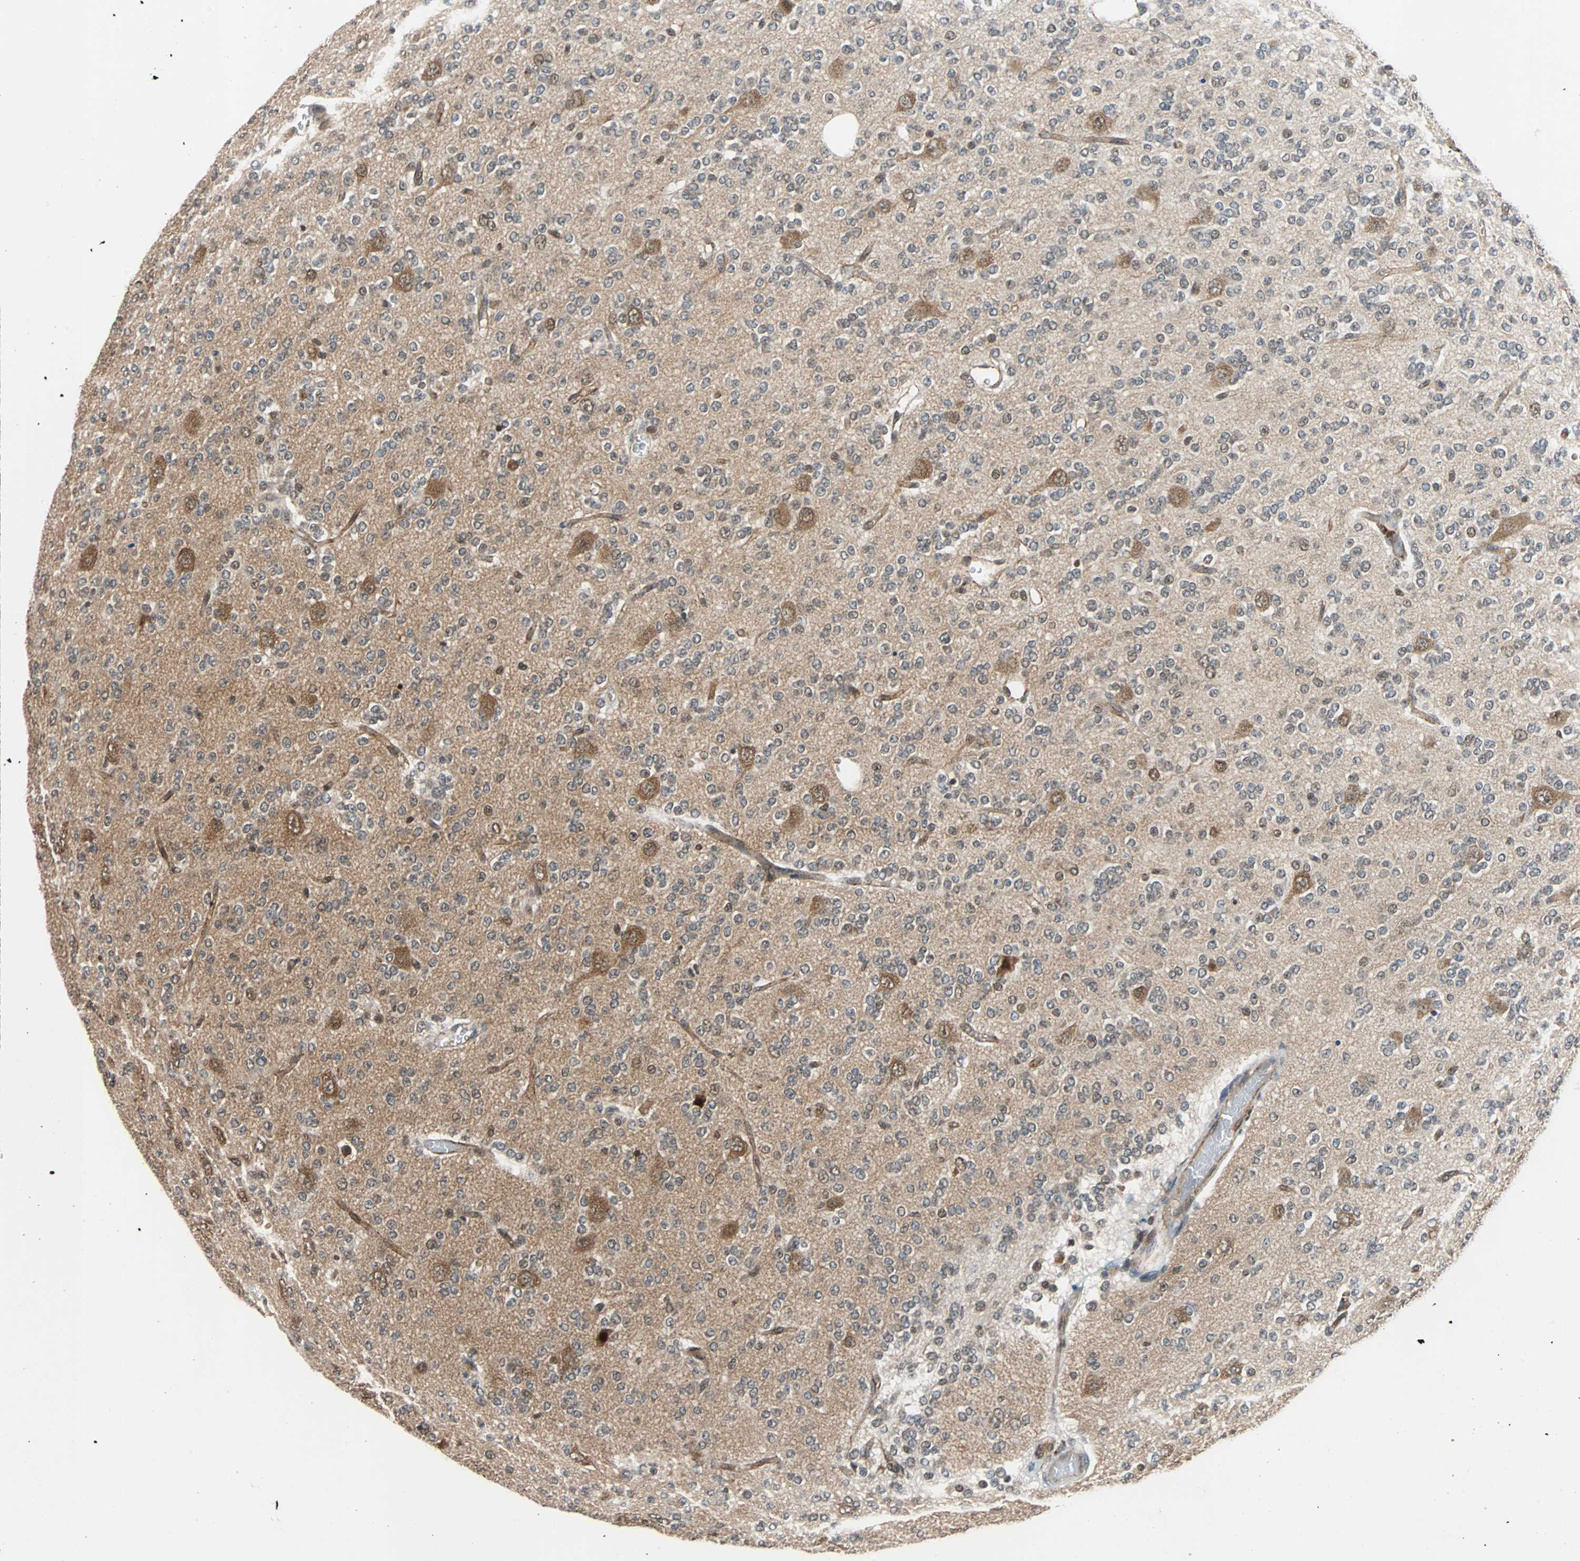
{"staining": {"intensity": "moderate", "quantity": ">75%", "location": "cytoplasmic/membranous"}, "tissue": "glioma", "cell_type": "Tumor cells", "image_type": "cancer", "snomed": [{"axis": "morphology", "description": "Glioma, malignant, Low grade"}, {"axis": "topography", "description": "Brain"}], "caption": "This is a photomicrograph of immunohistochemistry staining of glioma, which shows moderate expression in the cytoplasmic/membranous of tumor cells.", "gene": "LSR", "patient": {"sex": "male", "age": 38}}